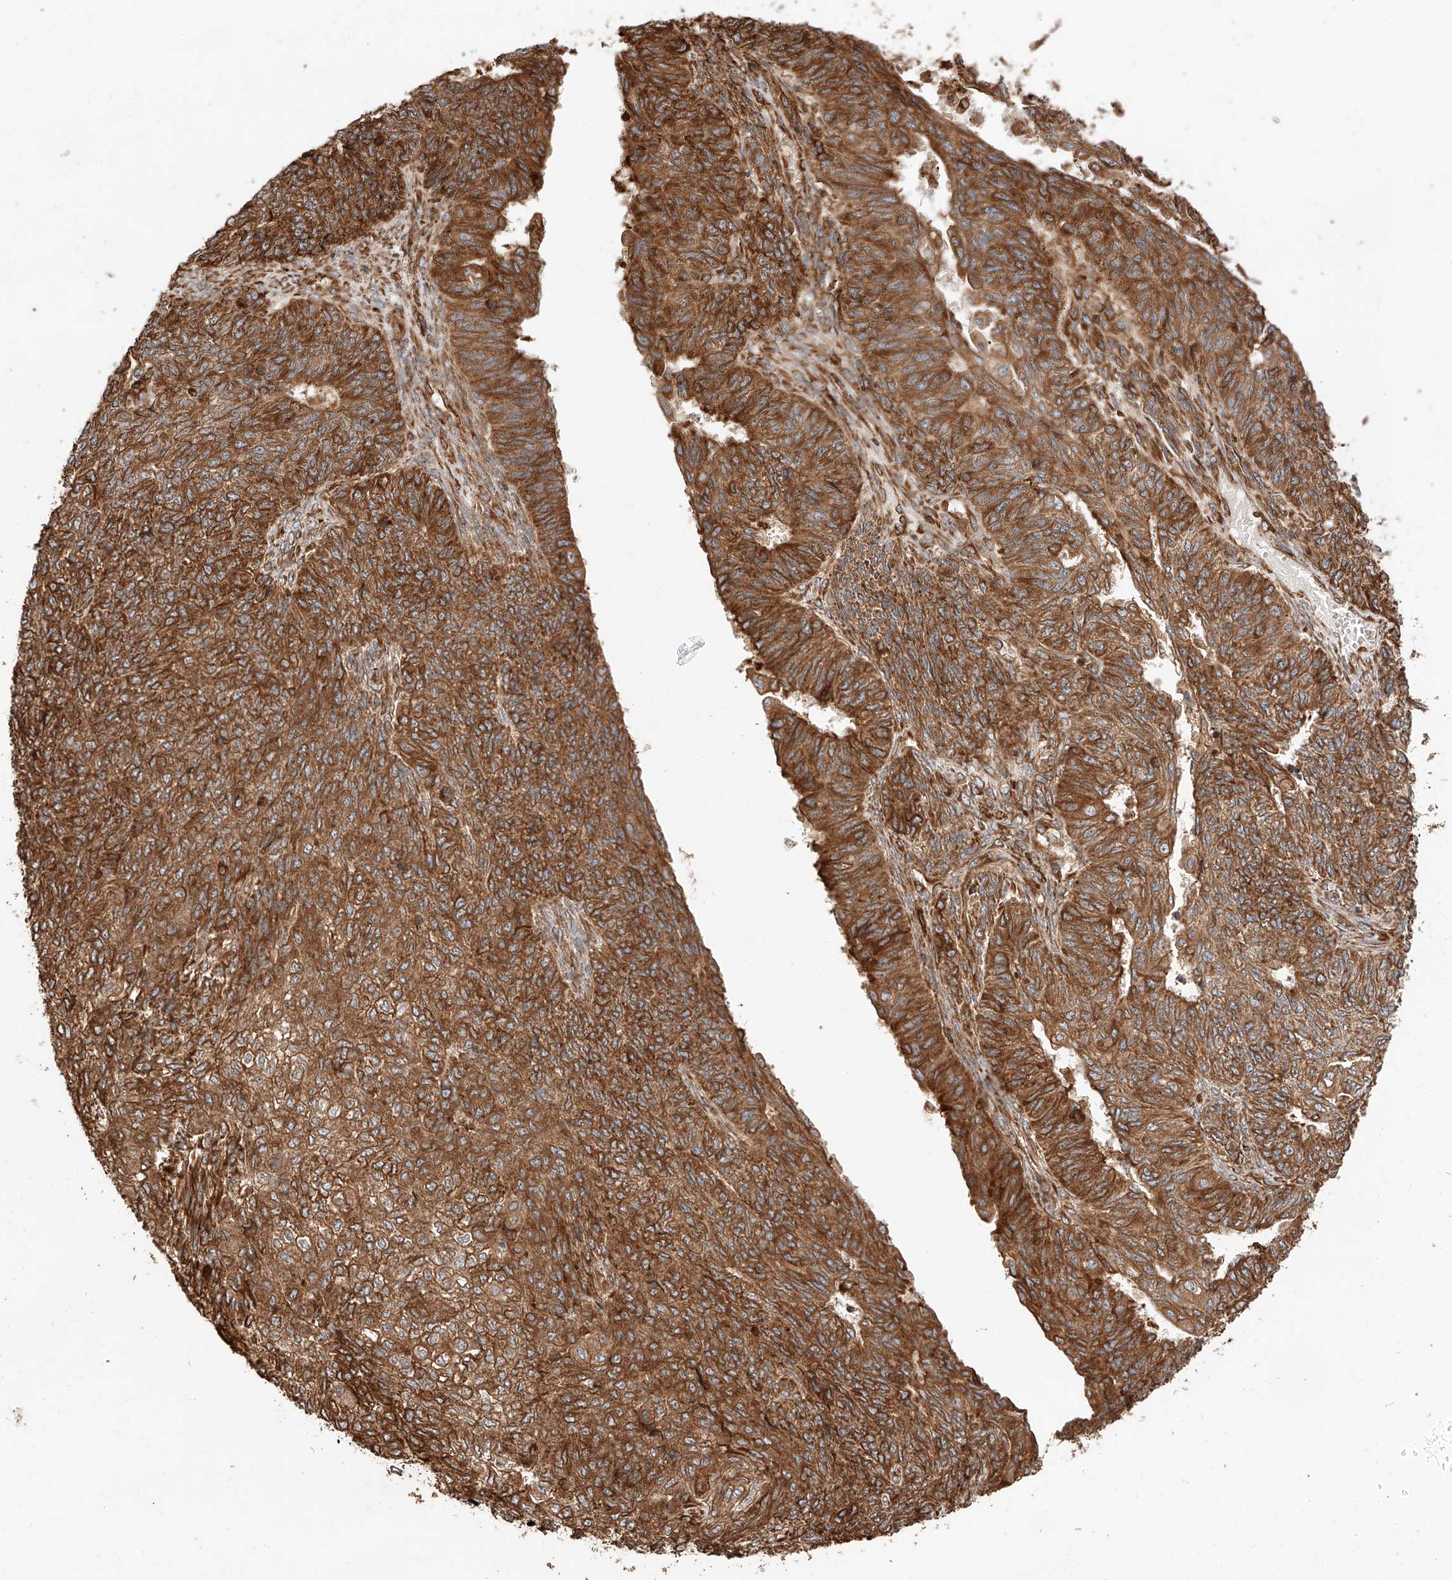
{"staining": {"intensity": "strong", "quantity": ">75%", "location": "cytoplasmic/membranous"}, "tissue": "endometrial cancer", "cell_type": "Tumor cells", "image_type": "cancer", "snomed": [{"axis": "morphology", "description": "Adenocarcinoma, NOS"}, {"axis": "topography", "description": "Endometrium"}], "caption": "Immunohistochemistry (DAB (3,3'-diaminobenzidine)) staining of endometrial adenocarcinoma displays strong cytoplasmic/membranous protein positivity in approximately >75% of tumor cells.", "gene": "ZNF84", "patient": {"sex": "female", "age": 32}}